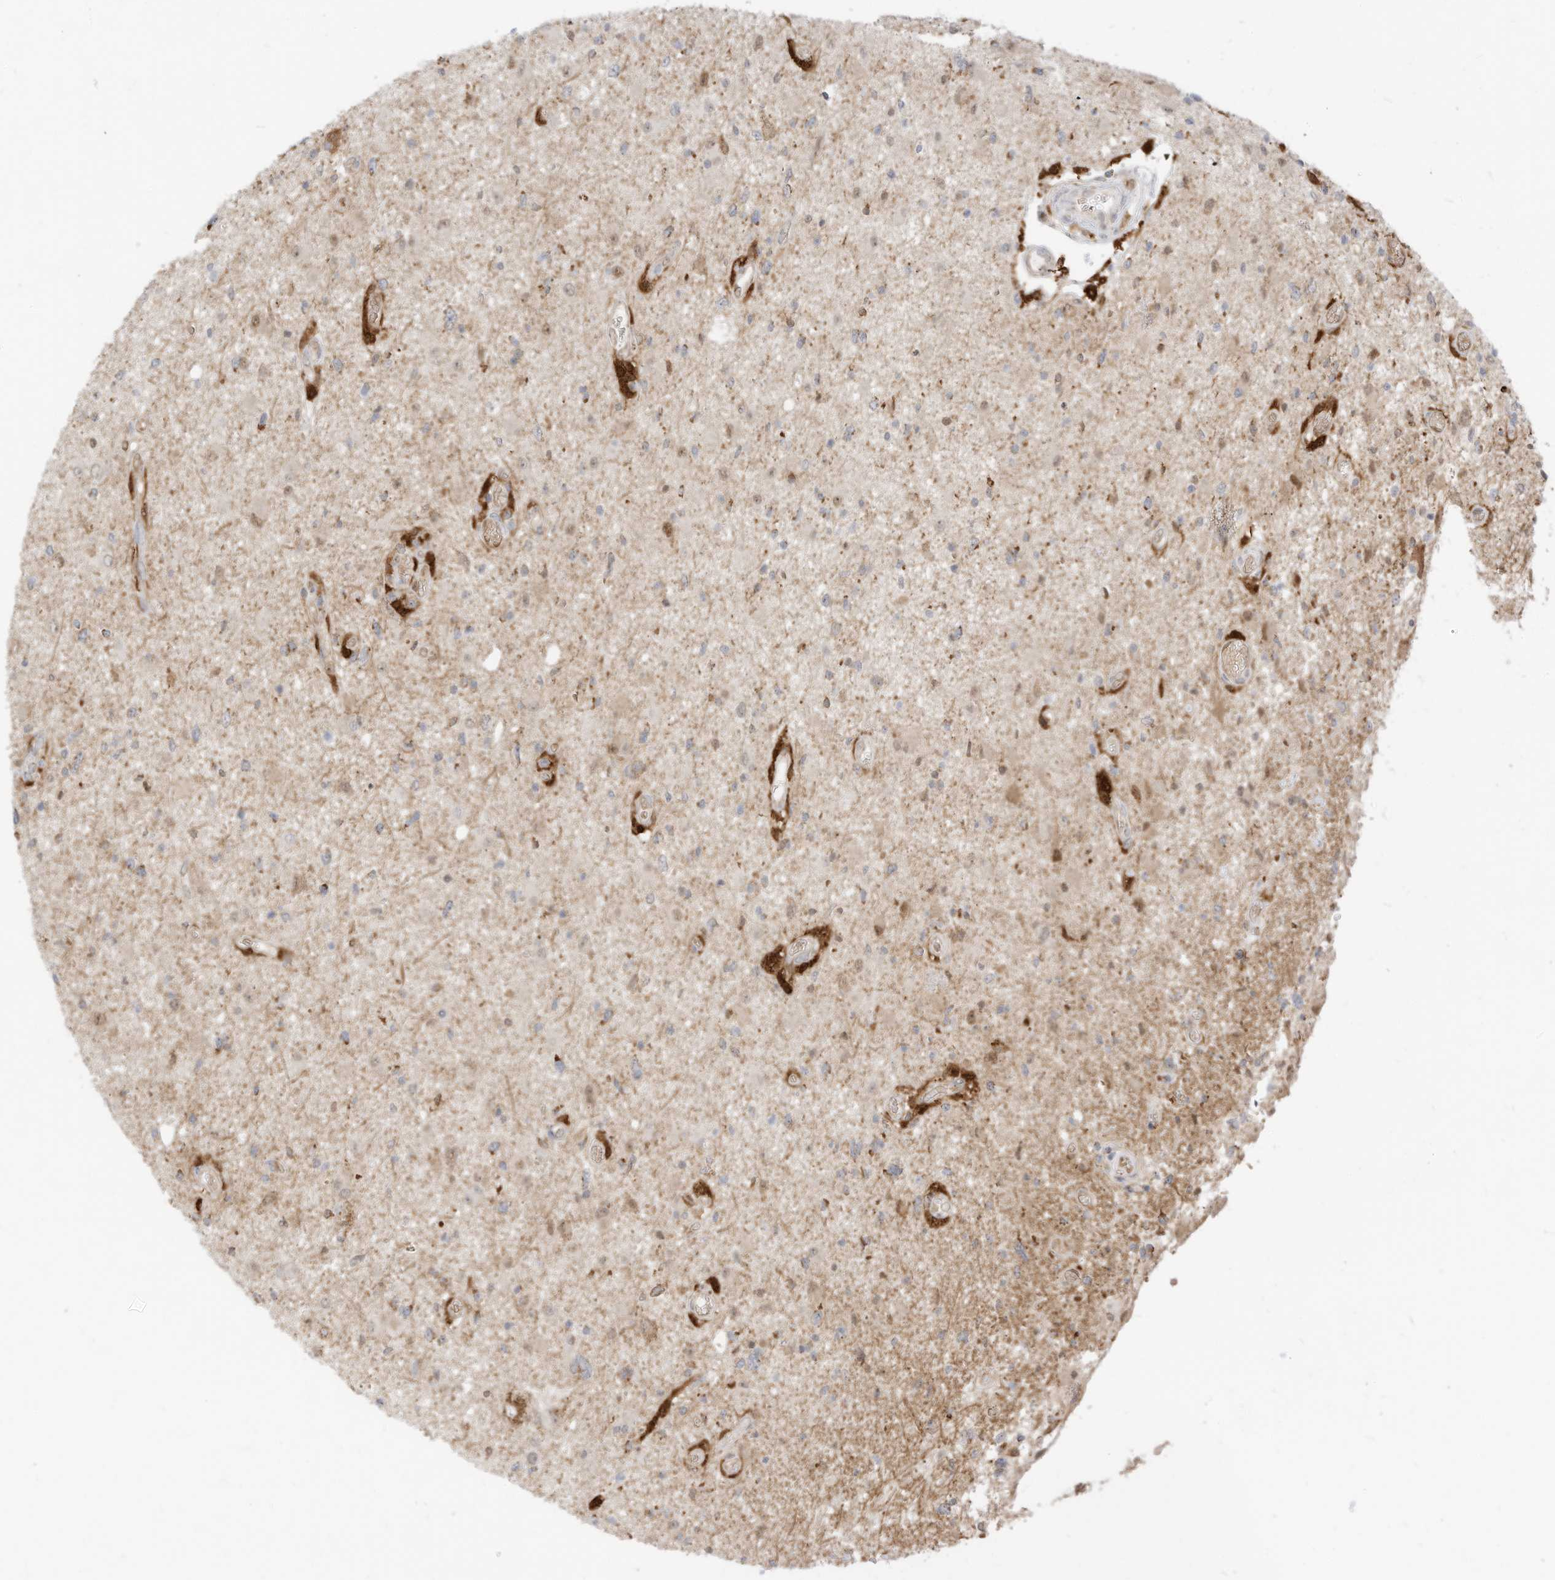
{"staining": {"intensity": "moderate", "quantity": "<25%", "location": "cytoplasmic/membranous"}, "tissue": "glioma", "cell_type": "Tumor cells", "image_type": "cancer", "snomed": [{"axis": "morphology", "description": "Glioma, malignant, High grade"}, {"axis": "topography", "description": "Brain"}], "caption": "Glioma was stained to show a protein in brown. There is low levels of moderate cytoplasmic/membranous expression in approximately <25% of tumor cells.", "gene": "MTUS2", "patient": {"sex": "male", "age": 33}}